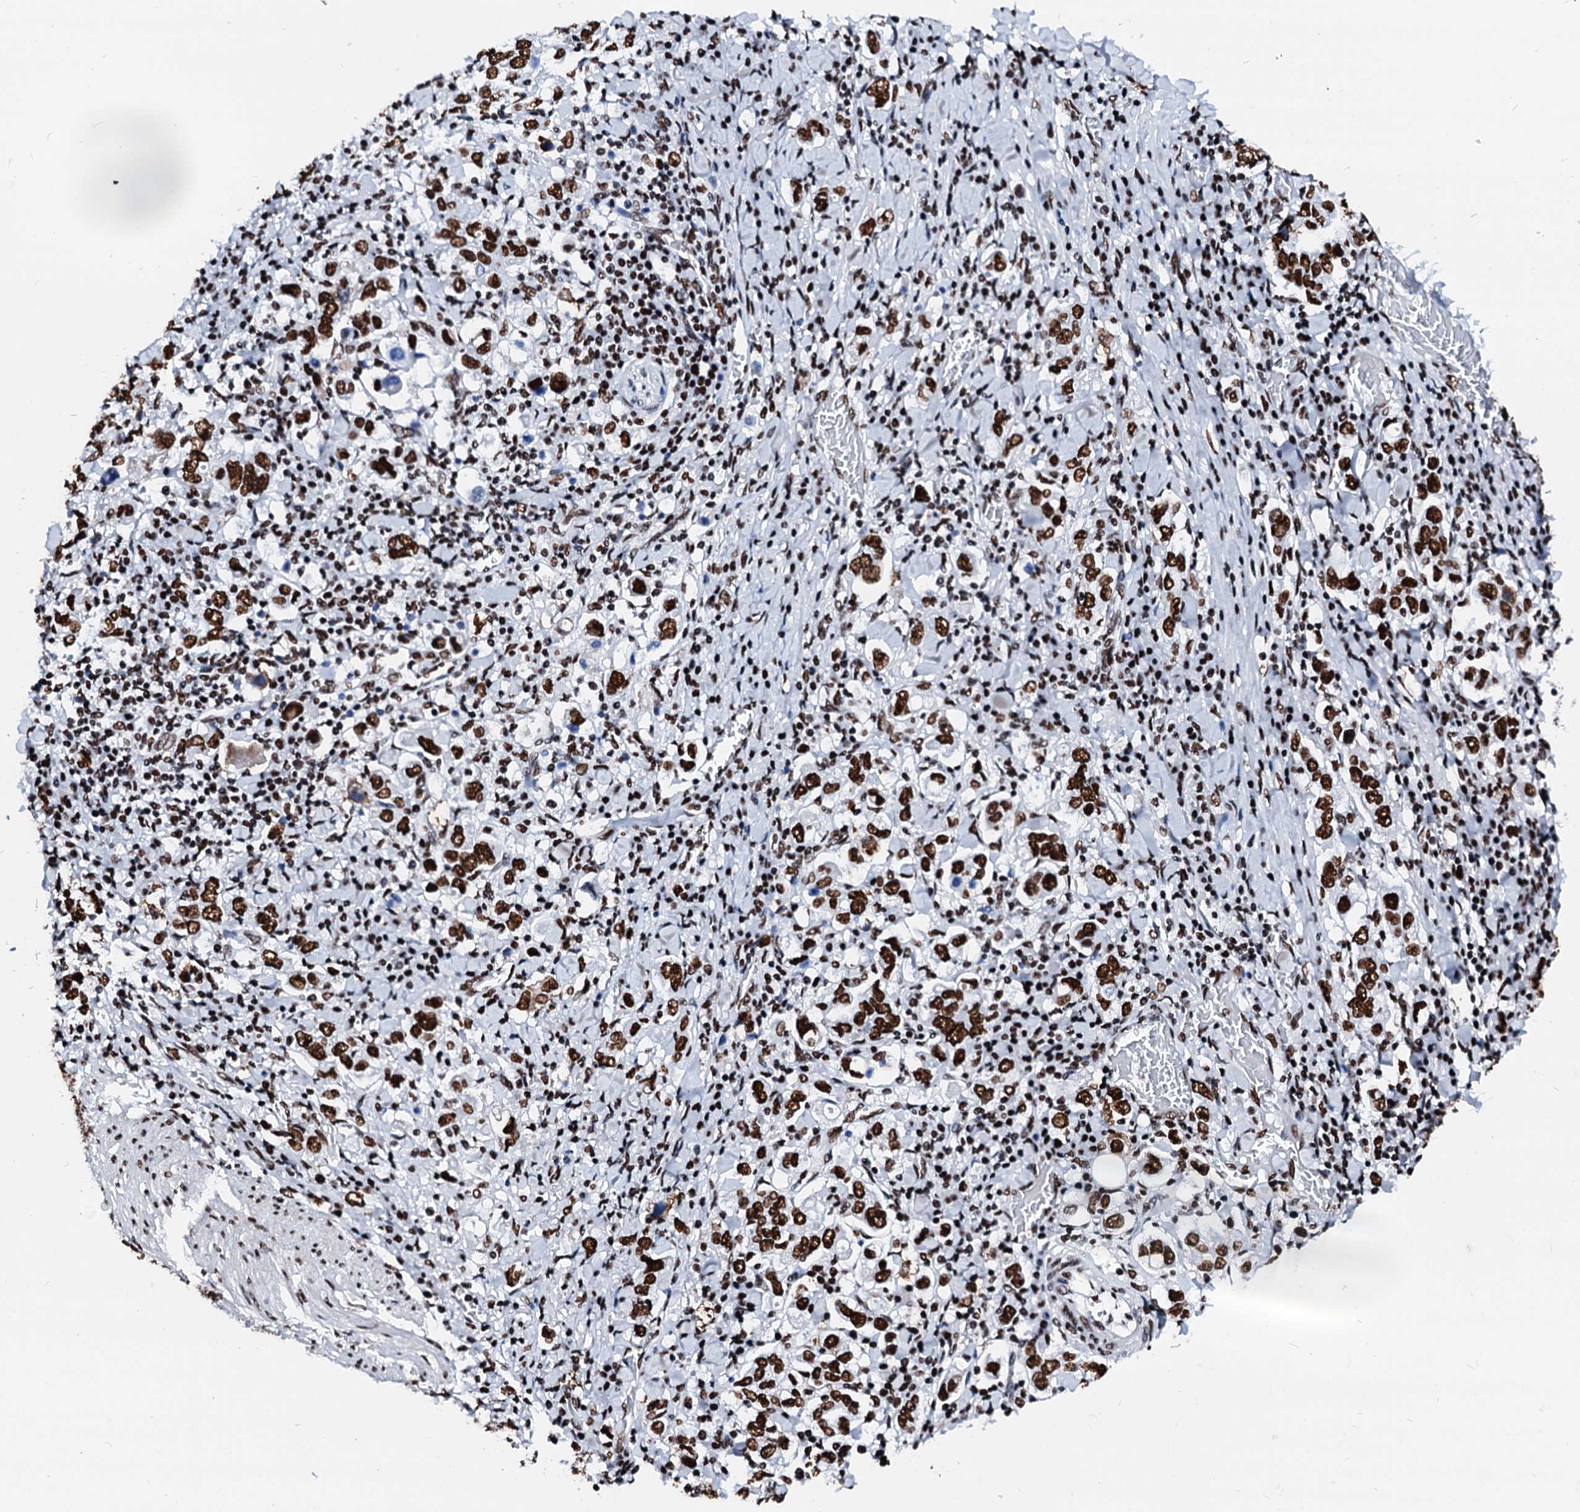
{"staining": {"intensity": "strong", "quantity": ">75%", "location": "nuclear"}, "tissue": "stomach cancer", "cell_type": "Tumor cells", "image_type": "cancer", "snomed": [{"axis": "morphology", "description": "Adenocarcinoma, NOS"}, {"axis": "topography", "description": "Stomach, upper"}], "caption": "Stomach cancer (adenocarcinoma) stained with DAB (3,3'-diaminobenzidine) immunohistochemistry (IHC) displays high levels of strong nuclear expression in about >75% of tumor cells.", "gene": "RALY", "patient": {"sex": "male", "age": 62}}